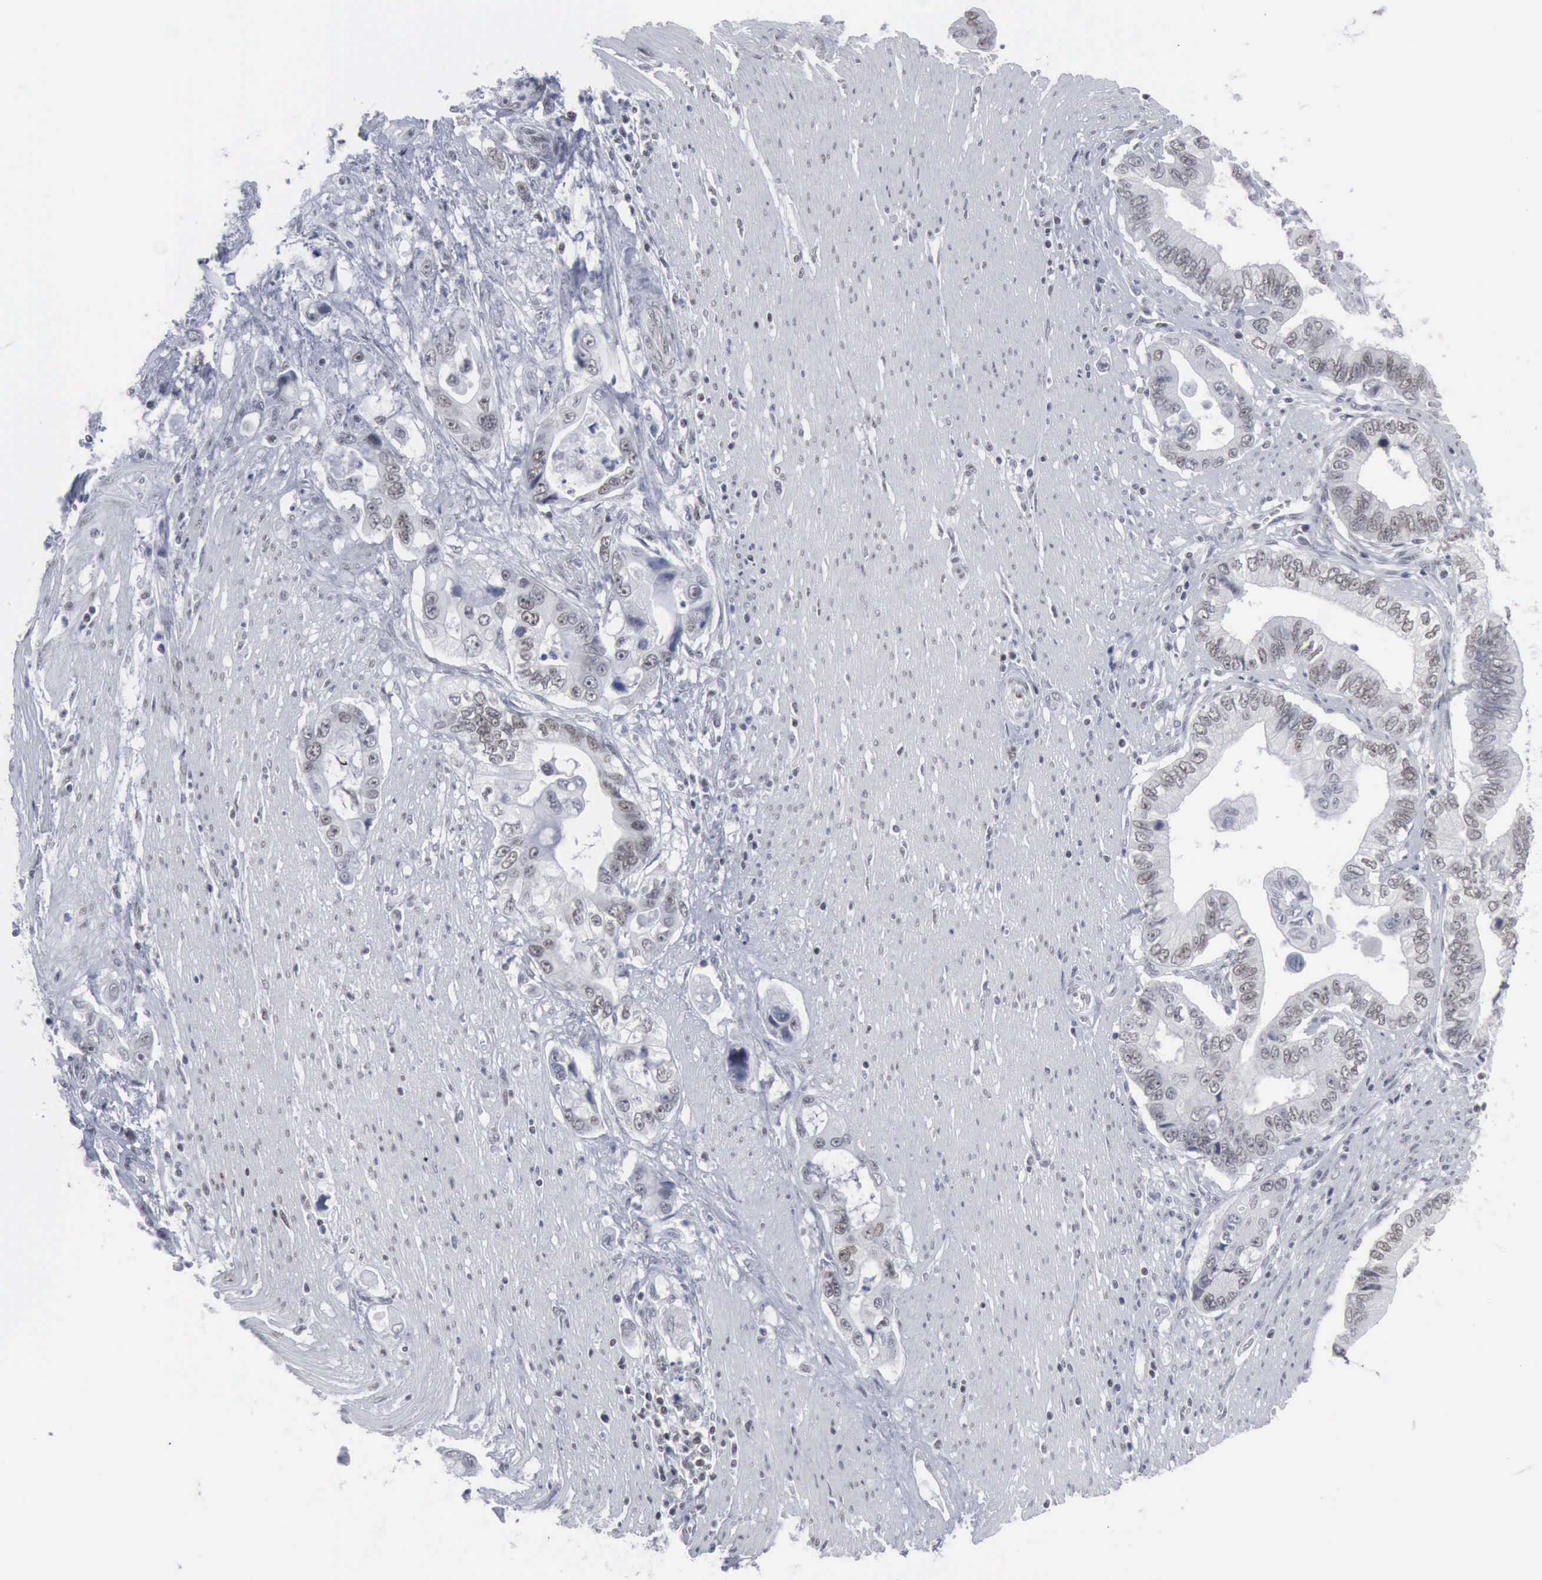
{"staining": {"intensity": "weak", "quantity": "25%-75%", "location": "nuclear"}, "tissue": "pancreatic cancer", "cell_type": "Tumor cells", "image_type": "cancer", "snomed": [{"axis": "morphology", "description": "Adenocarcinoma, NOS"}, {"axis": "topography", "description": "Pancreas"}, {"axis": "topography", "description": "Stomach, upper"}], "caption": "Pancreatic cancer stained for a protein (brown) displays weak nuclear positive staining in about 25%-75% of tumor cells.", "gene": "XPA", "patient": {"sex": "male", "age": 77}}